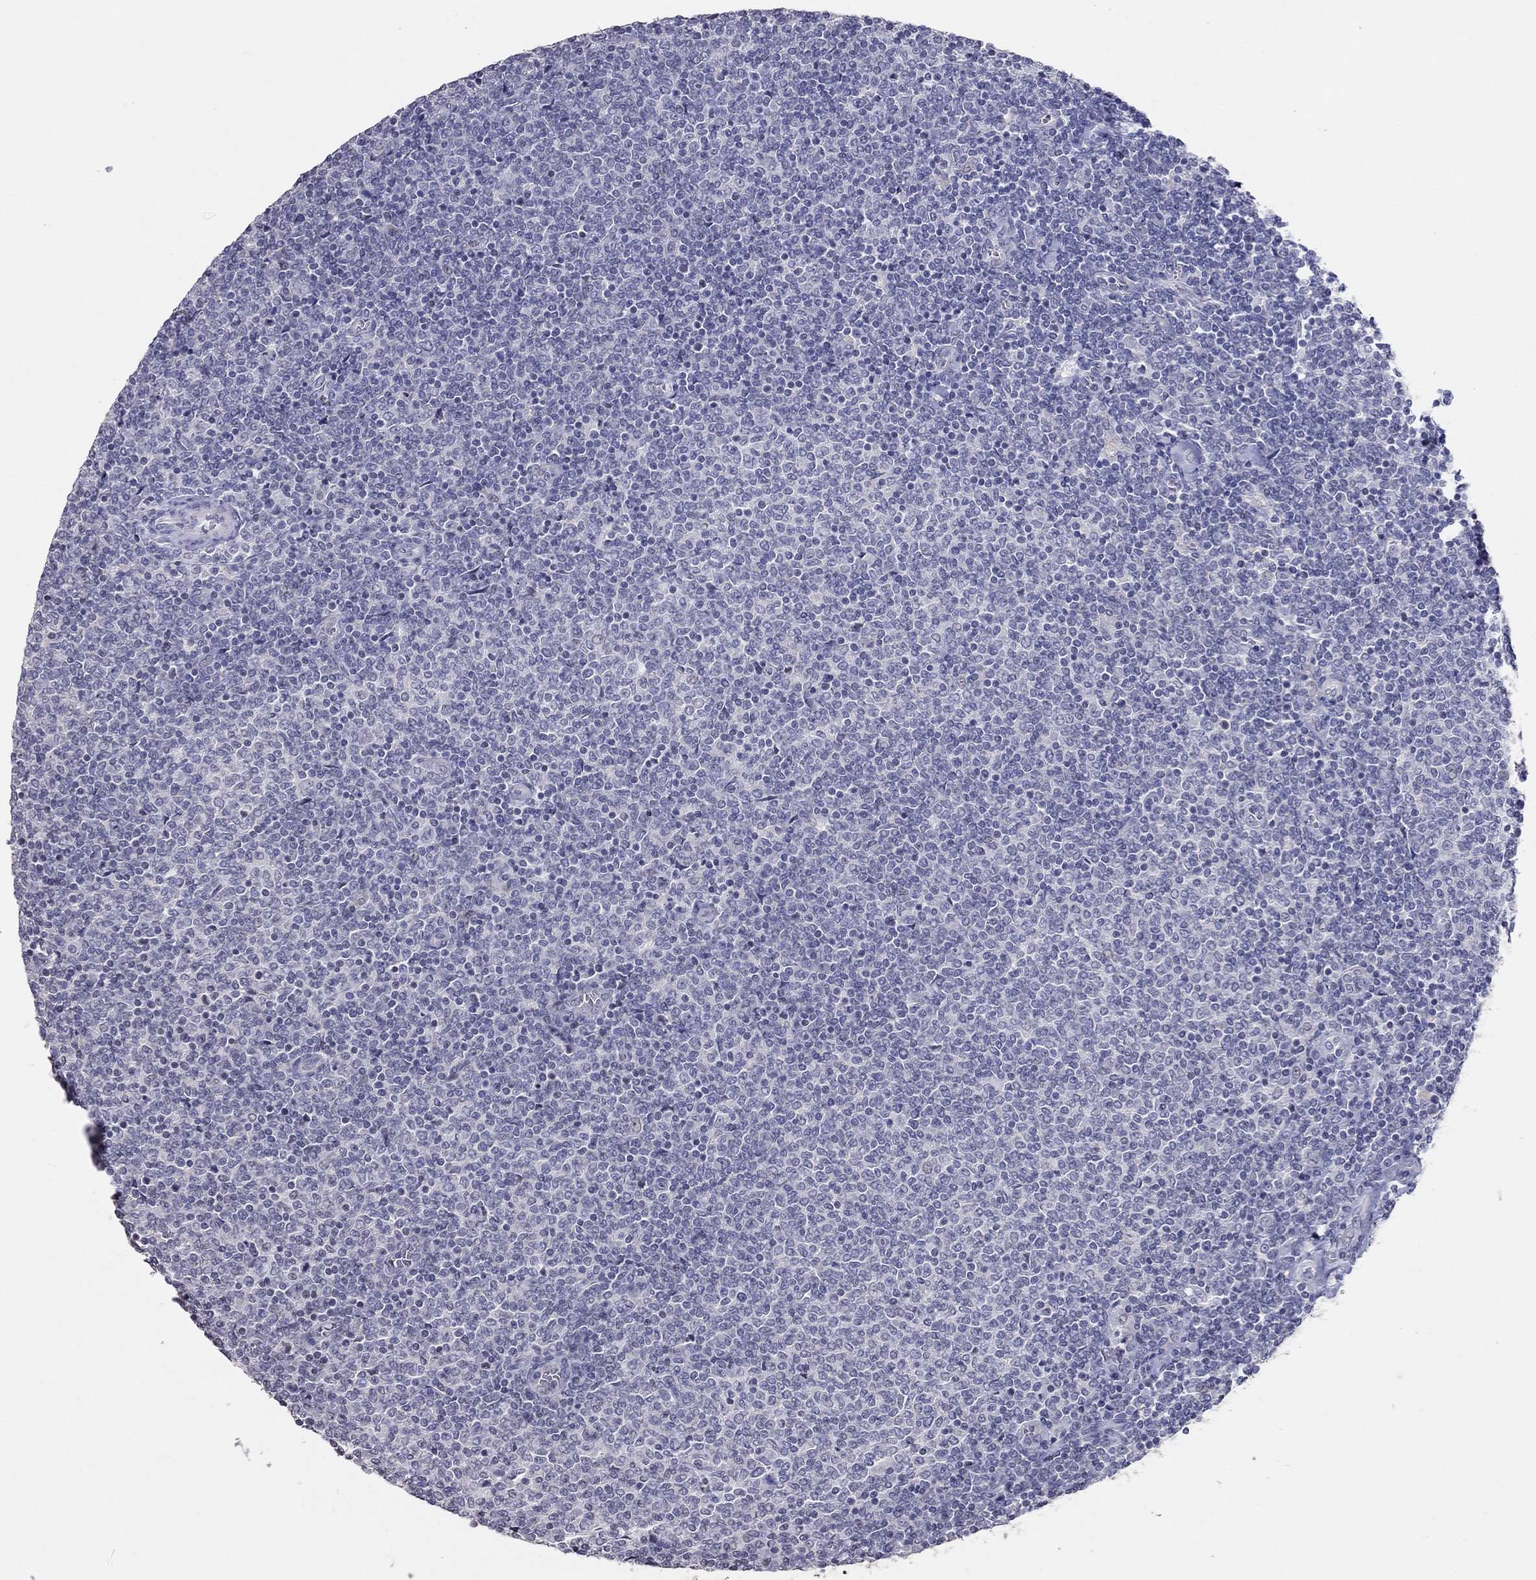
{"staining": {"intensity": "negative", "quantity": "none", "location": "none"}, "tissue": "lymphoma", "cell_type": "Tumor cells", "image_type": "cancer", "snomed": [{"axis": "morphology", "description": "Malignant lymphoma, non-Hodgkin's type, Low grade"}, {"axis": "topography", "description": "Lymph node"}], "caption": "Histopathology image shows no protein staining in tumor cells of lymphoma tissue.", "gene": "TSHB", "patient": {"sex": "male", "age": 52}}